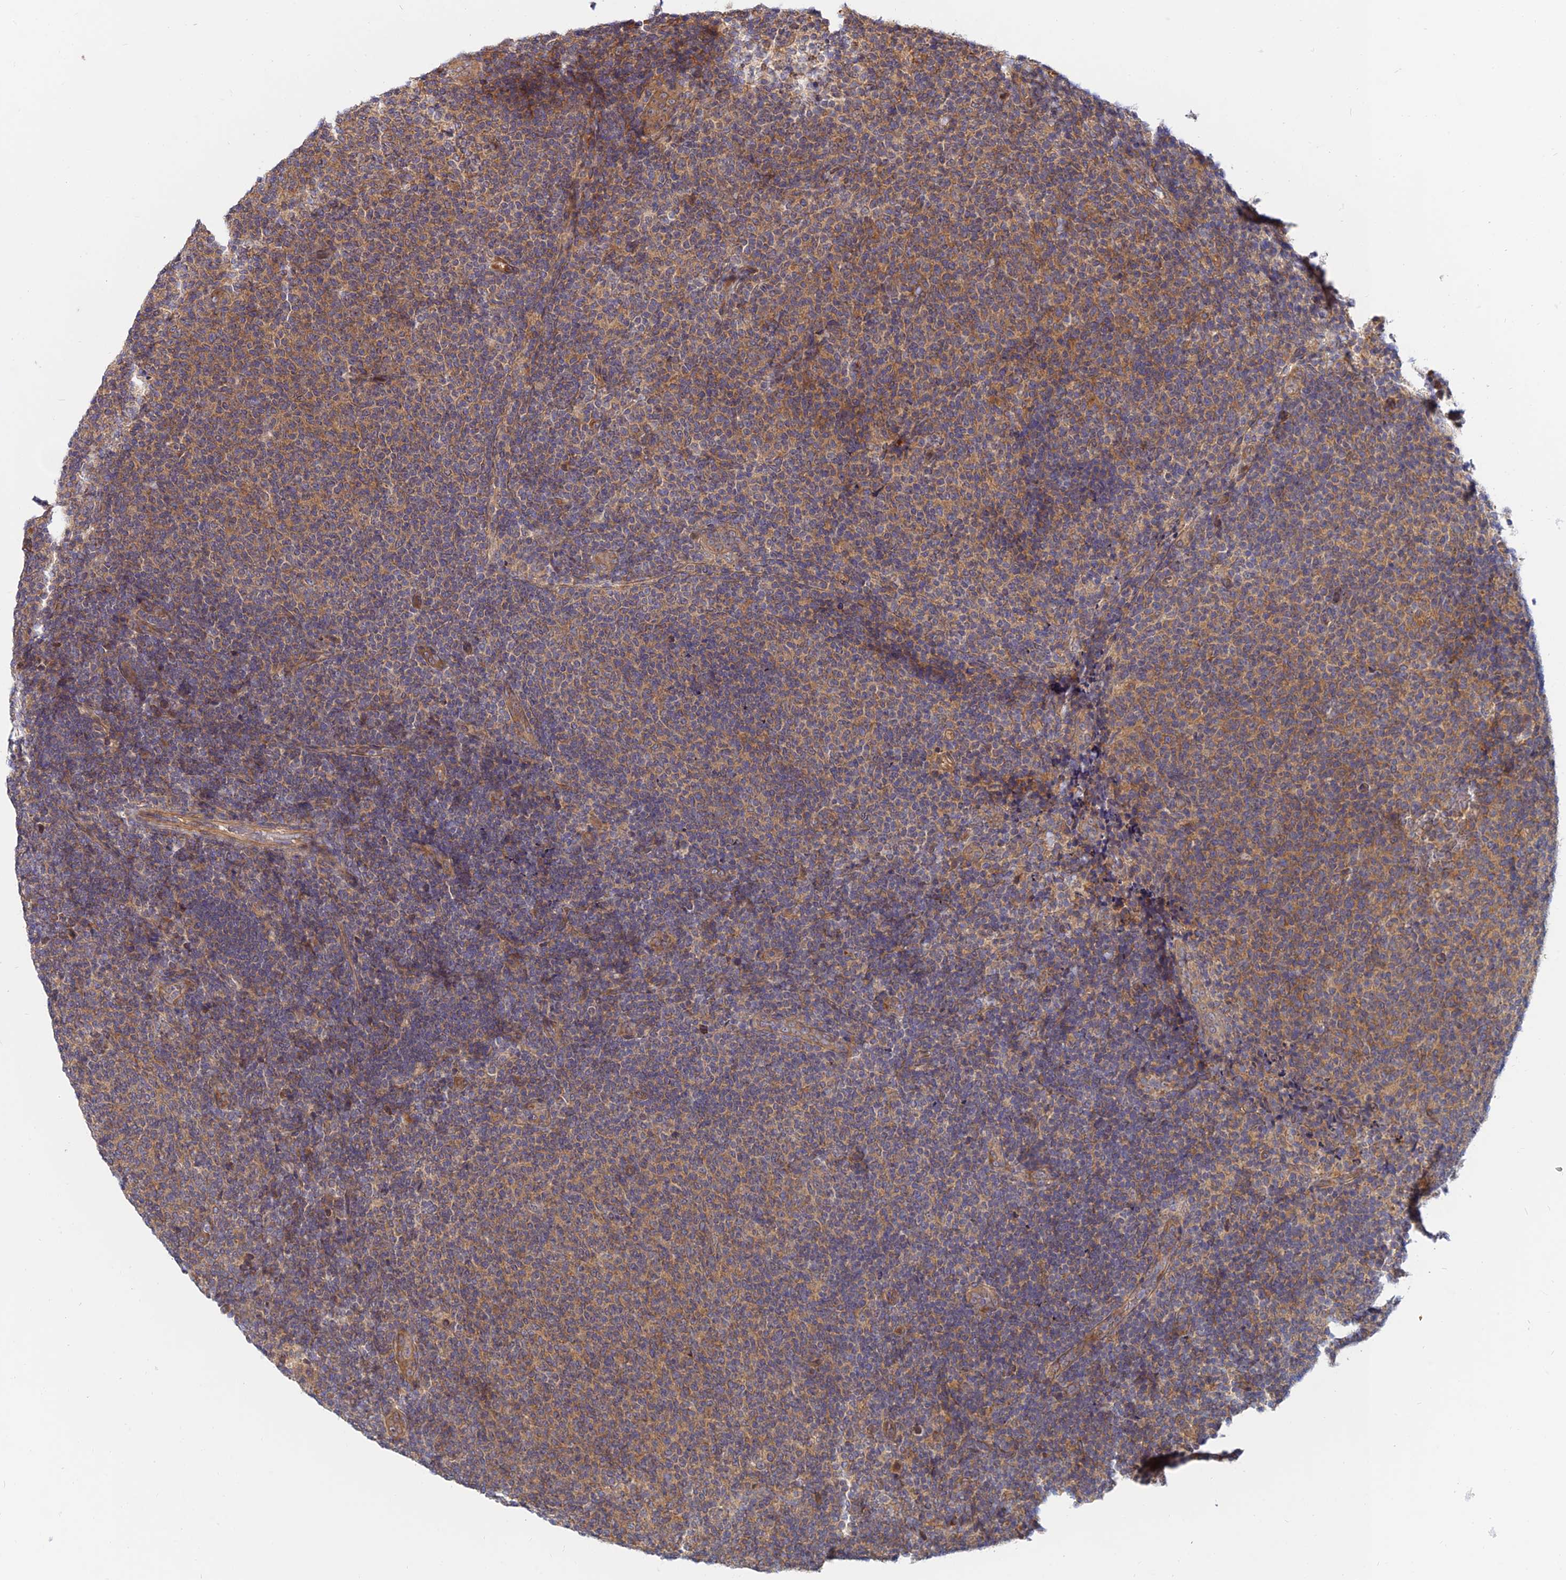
{"staining": {"intensity": "moderate", "quantity": "25%-75%", "location": "cytoplasmic/membranous"}, "tissue": "lymphoma", "cell_type": "Tumor cells", "image_type": "cancer", "snomed": [{"axis": "morphology", "description": "Malignant lymphoma, non-Hodgkin's type, Low grade"}, {"axis": "topography", "description": "Lymph node"}], "caption": "Immunohistochemical staining of lymphoma shows medium levels of moderate cytoplasmic/membranous protein expression in about 25%-75% of tumor cells.", "gene": "WDR41", "patient": {"sex": "male", "age": 66}}